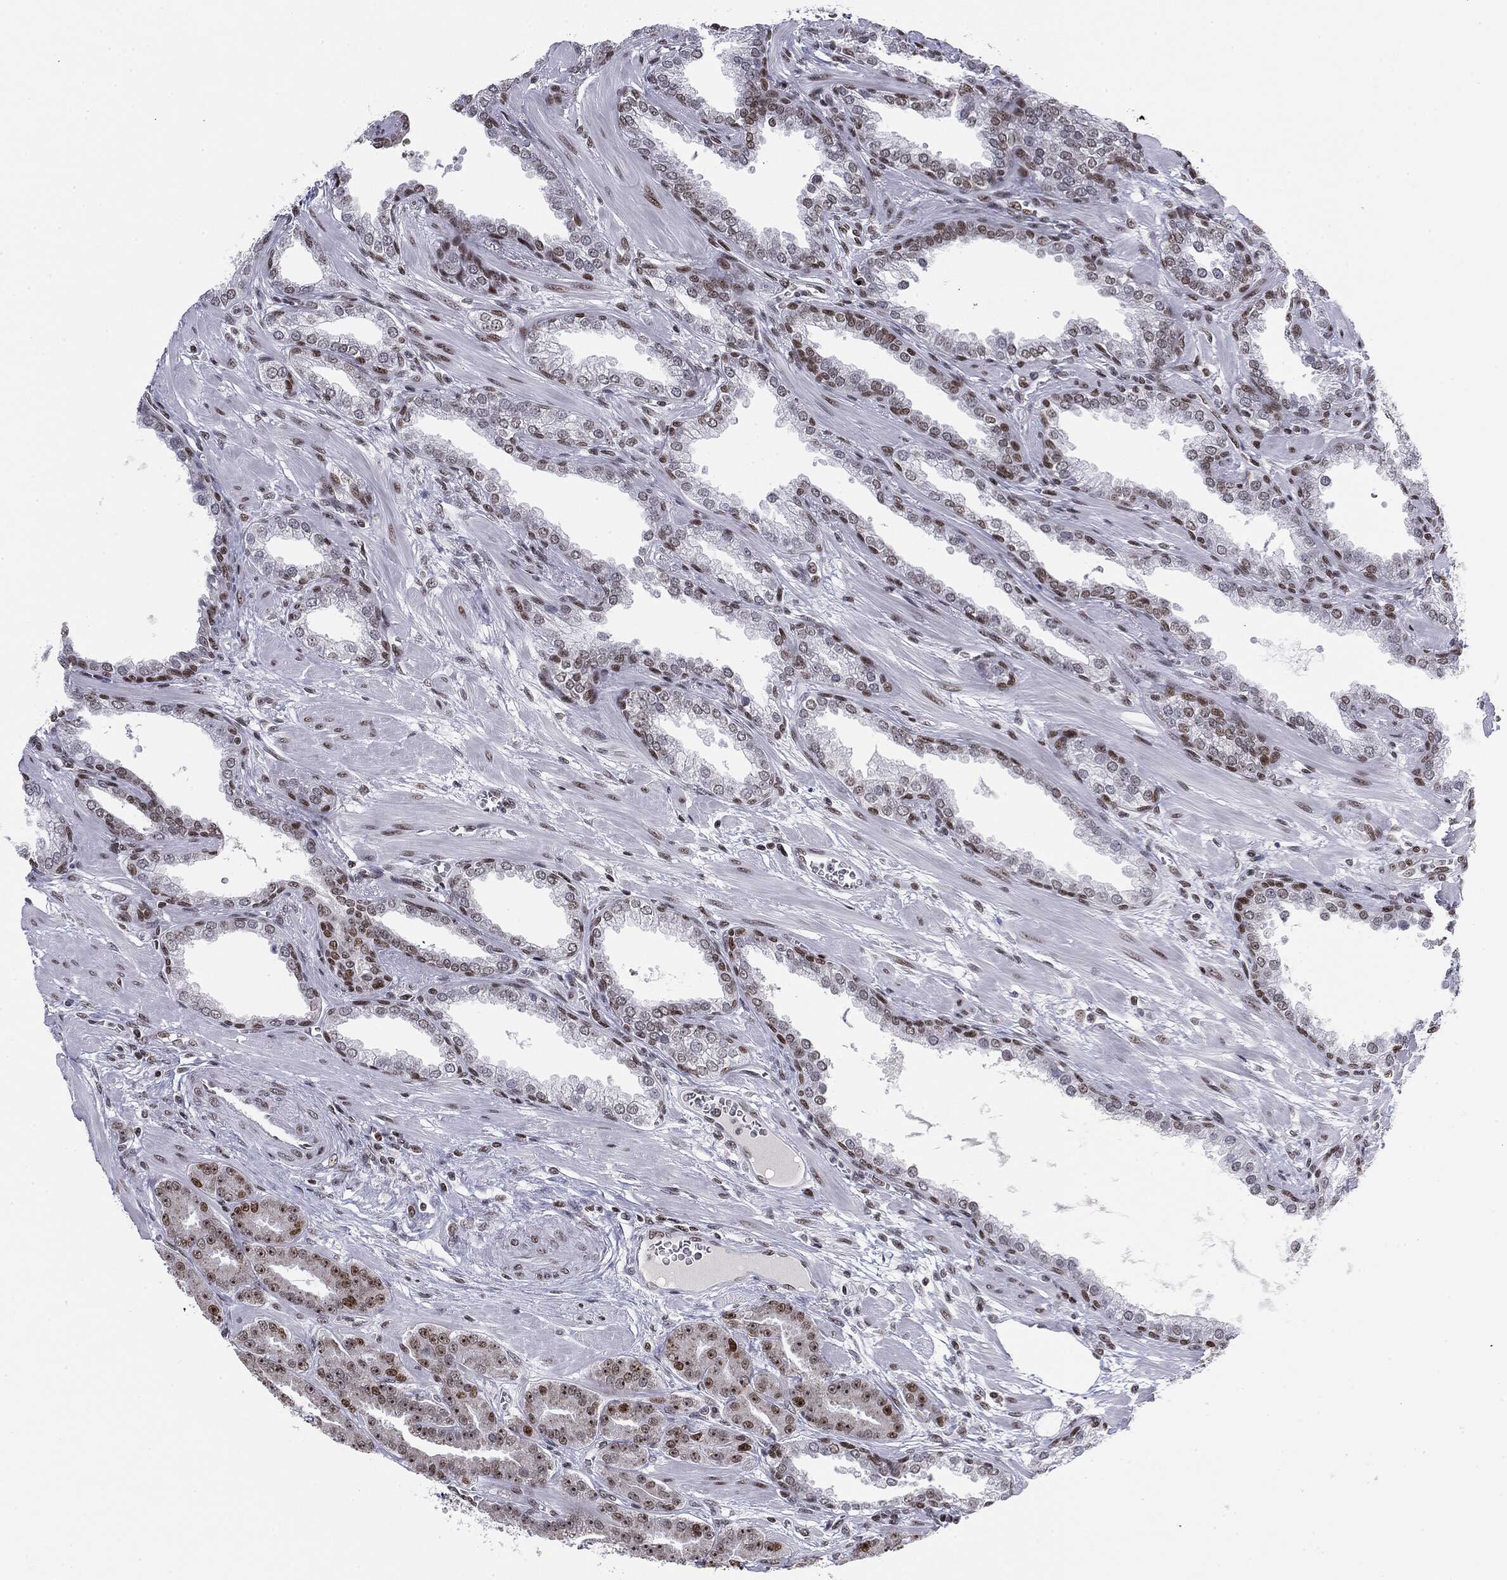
{"staining": {"intensity": "moderate", "quantity": "<25%", "location": "nuclear"}, "tissue": "prostate cancer", "cell_type": "Tumor cells", "image_type": "cancer", "snomed": [{"axis": "morphology", "description": "Adenocarcinoma, High grade"}, {"axis": "topography", "description": "Prostate"}], "caption": "This photomicrograph reveals immunohistochemistry staining of human prostate cancer (high-grade adenocarcinoma), with low moderate nuclear staining in approximately <25% of tumor cells.", "gene": "MDC1", "patient": {"sex": "male", "age": 60}}